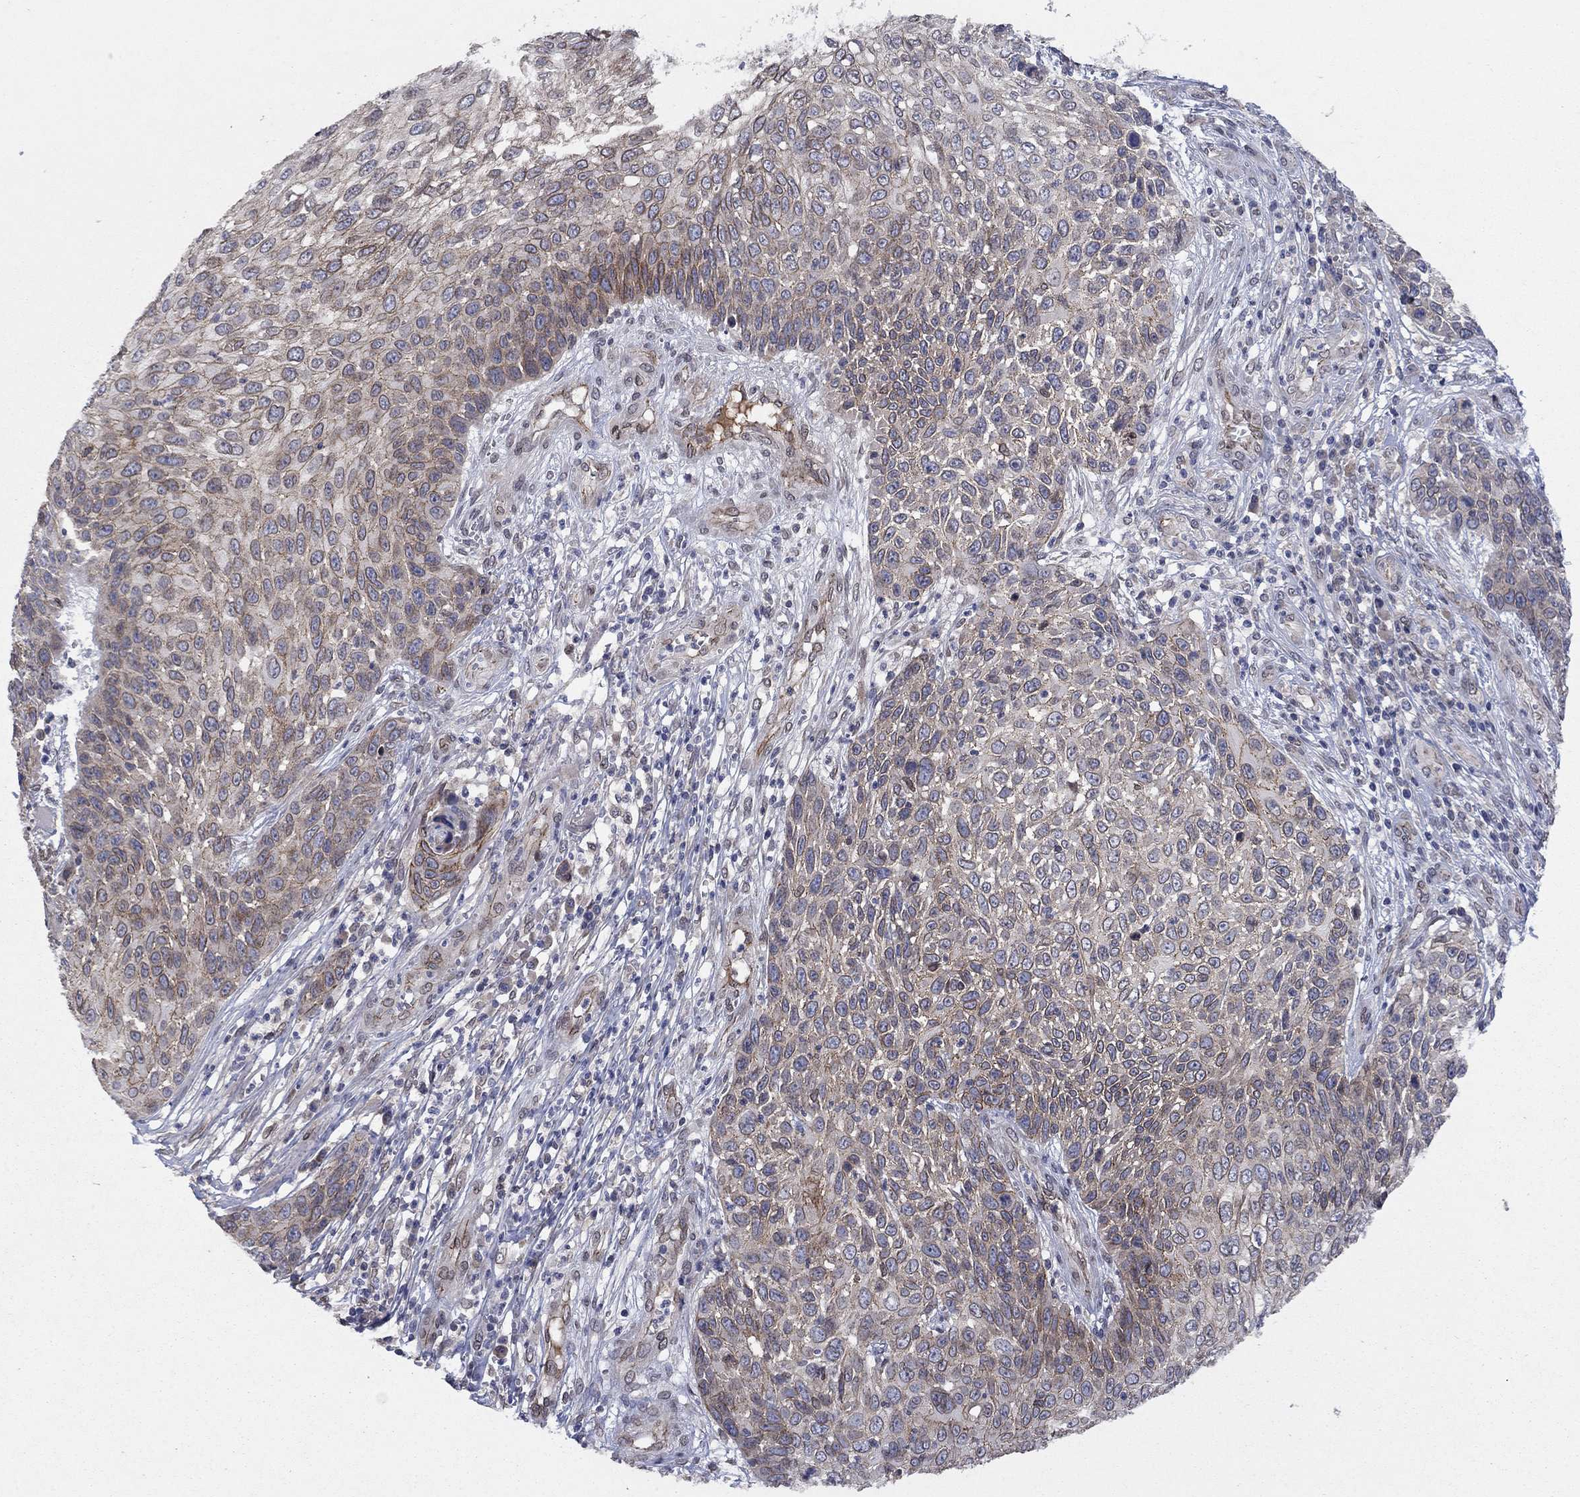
{"staining": {"intensity": "weak", "quantity": "<25%", "location": "cytoplasmic/membranous"}, "tissue": "skin cancer", "cell_type": "Tumor cells", "image_type": "cancer", "snomed": [{"axis": "morphology", "description": "Squamous cell carcinoma, NOS"}, {"axis": "topography", "description": "Skin"}], "caption": "Tumor cells show no significant protein positivity in skin squamous cell carcinoma. The staining is performed using DAB brown chromogen with nuclei counter-stained in using hematoxylin.", "gene": "EMC9", "patient": {"sex": "male", "age": 92}}